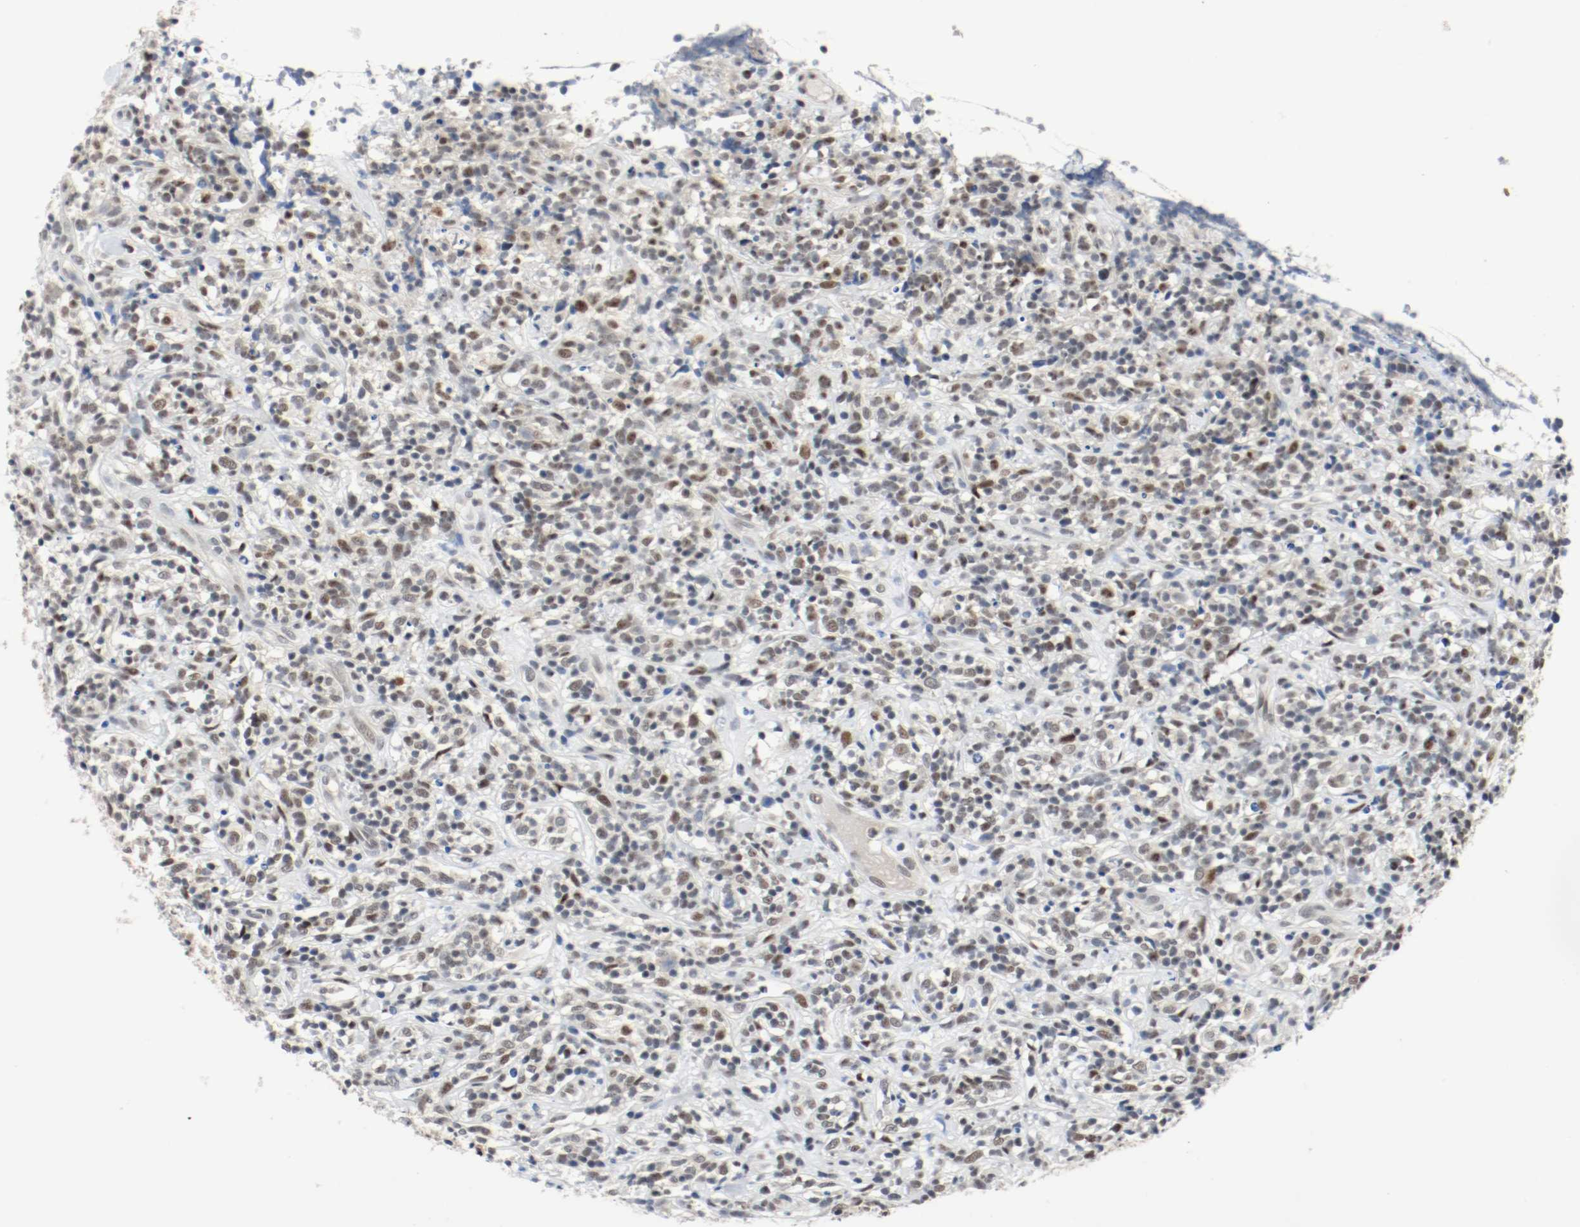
{"staining": {"intensity": "moderate", "quantity": "<25%", "location": "nuclear"}, "tissue": "lymphoma", "cell_type": "Tumor cells", "image_type": "cancer", "snomed": [{"axis": "morphology", "description": "Malignant lymphoma, non-Hodgkin's type, High grade"}, {"axis": "topography", "description": "Lymph node"}], "caption": "Immunohistochemical staining of lymphoma displays low levels of moderate nuclear protein expression in about <25% of tumor cells.", "gene": "ASH1L", "patient": {"sex": "female", "age": 73}}